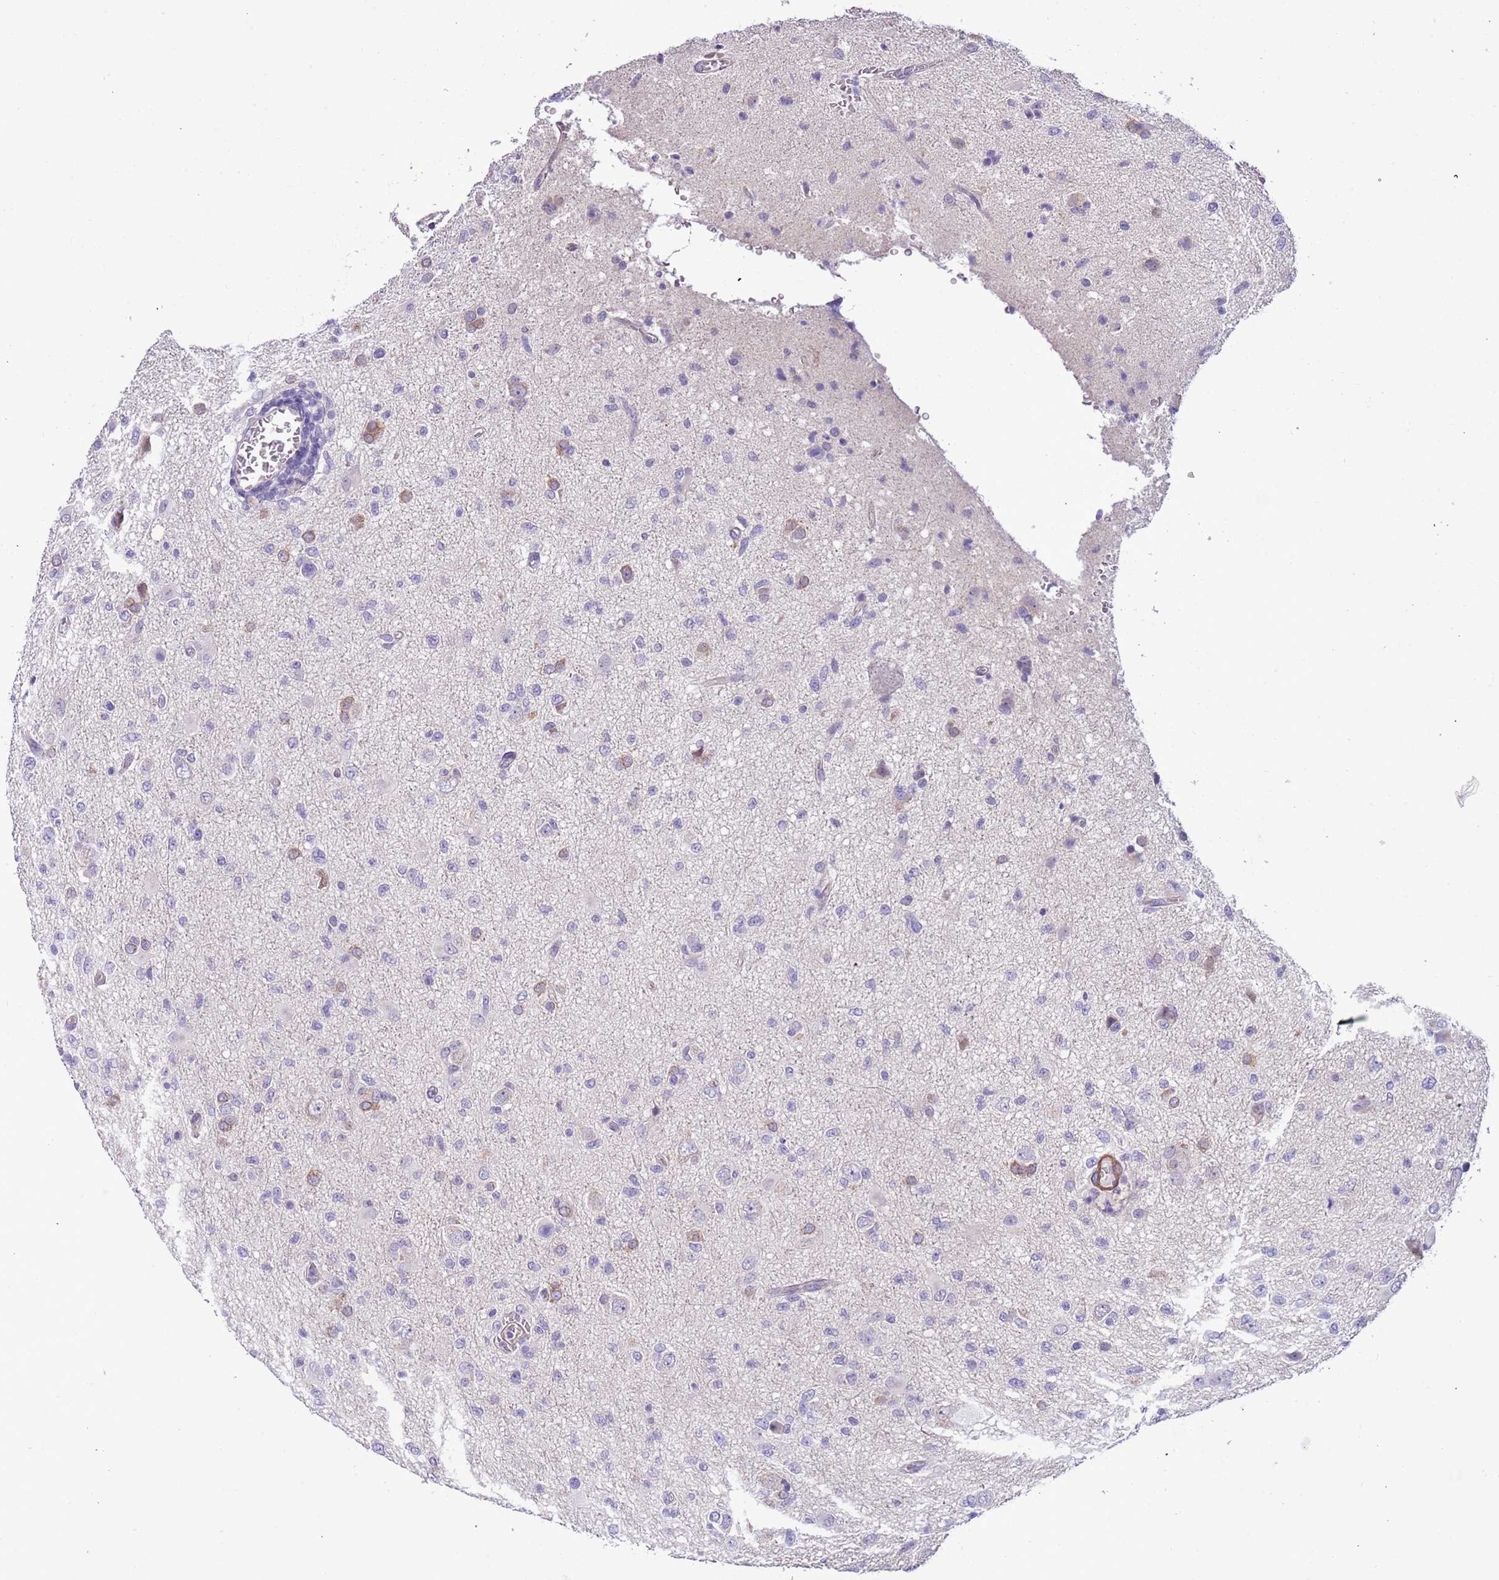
{"staining": {"intensity": "negative", "quantity": "none", "location": "none"}, "tissue": "glioma", "cell_type": "Tumor cells", "image_type": "cancer", "snomed": [{"axis": "morphology", "description": "Glioma, malignant, High grade"}, {"axis": "topography", "description": "Brain"}], "caption": "Immunohistochemistry micrograph of human malignant glioma (high-grade) stained for a protein (brown), which reveals no staining in tumor cells.", "gene": "PLEKHH1", "patient": {"sex": "female", "age": 57}}